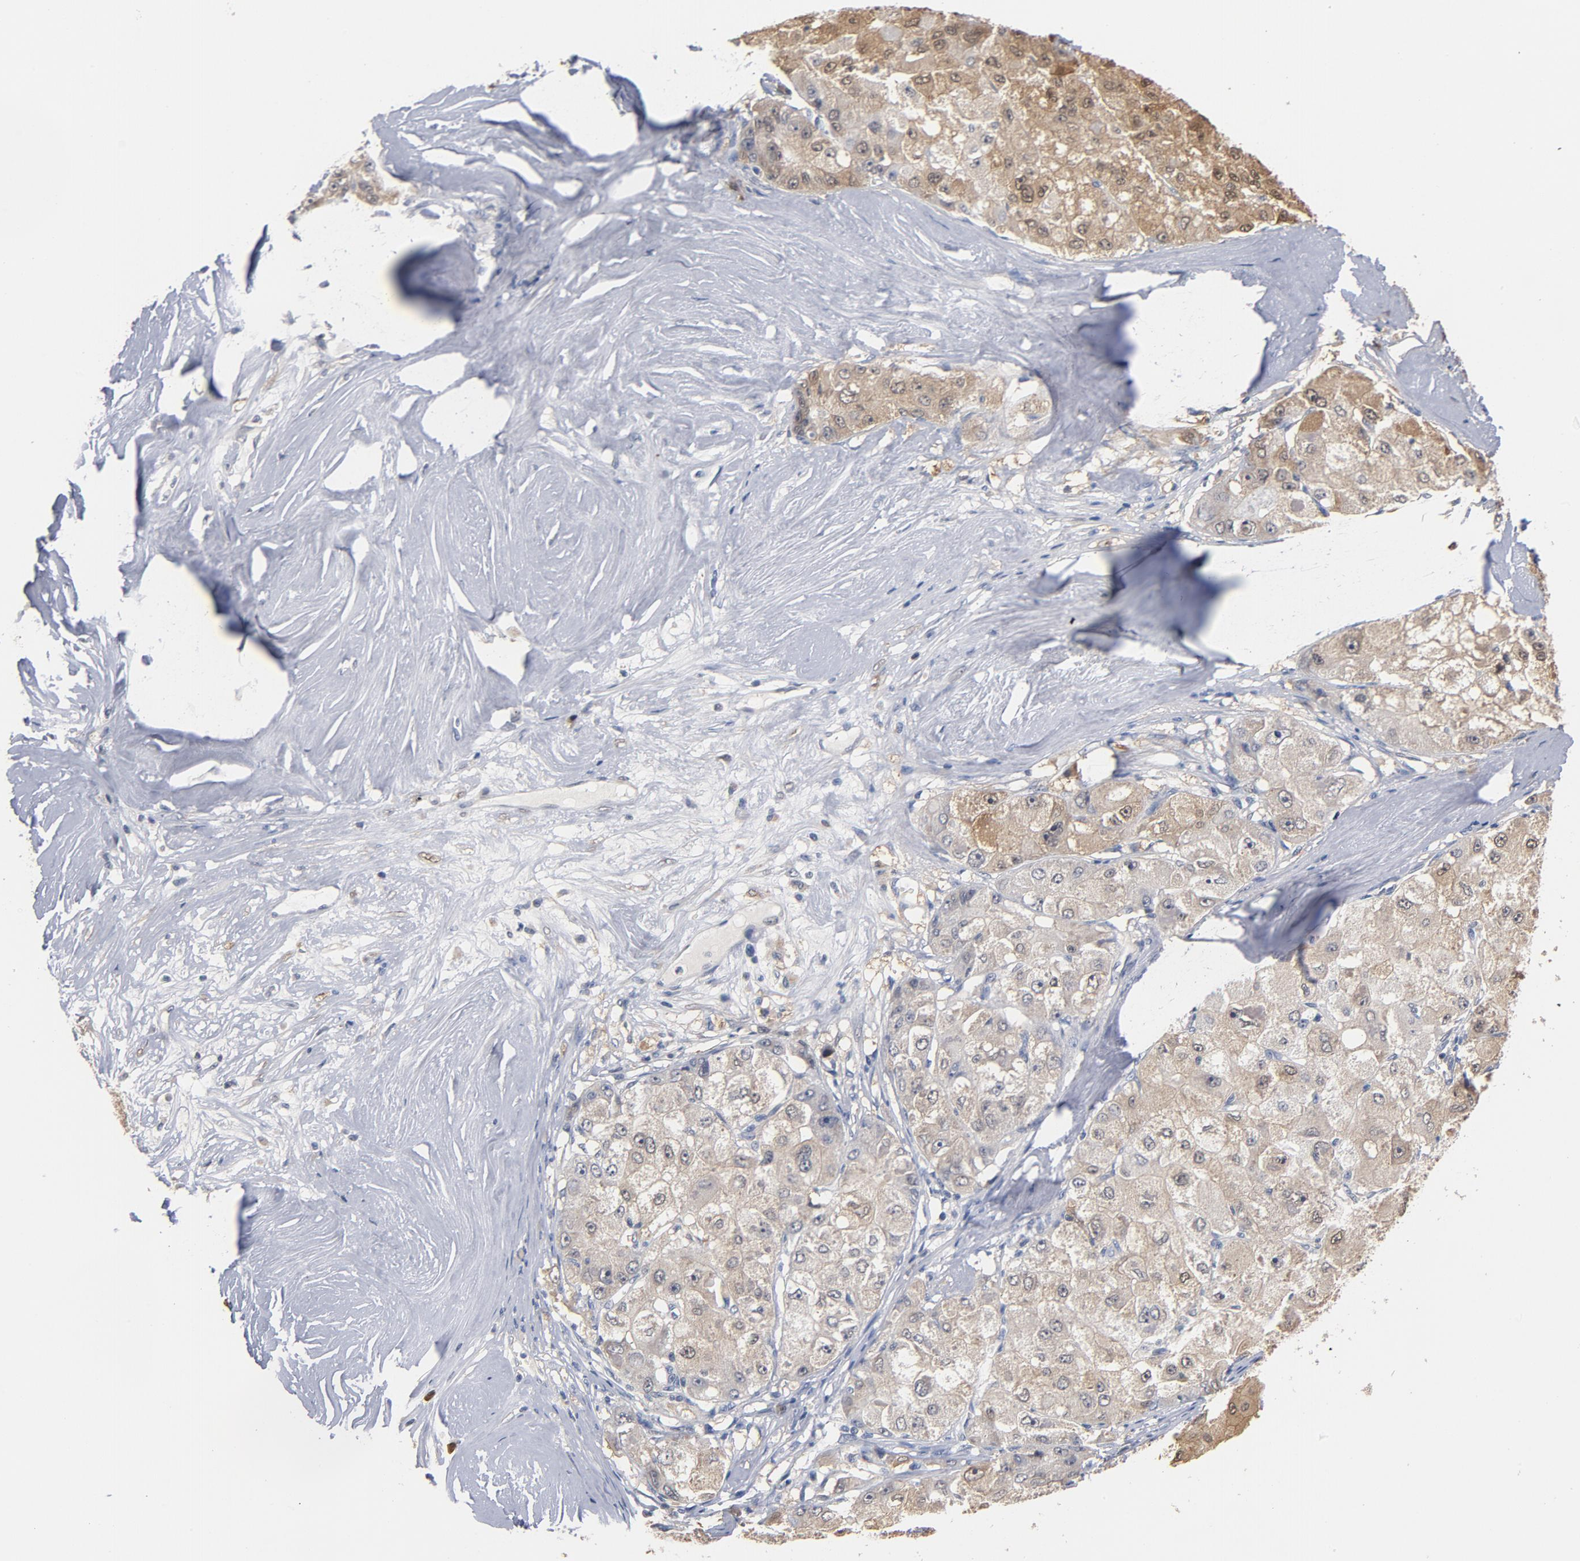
{"staining": {"intensity": "weak", "quantity": "25%-75%", "location": "cytoplasmic/membranous"}, "tissue": "liver cancer", "cell_type": "Tumor cells", "image_type": "cancer", "snomed": [{"axis": "morphology", "description": "Carcinoma, Hepatocellular, NOS"}, {"axis": "topography", "description": "Liver"}], "caption": "Immunohistochemistry micrograph of human hepatocellular carcinoma (liver) stained for a protein (brown), which demonstrates low levels of weak cytoplasmic/membranous positivity in approximately 25%-75% of tumor cells.", "gene": "MIF", "patient": {"sex": "male", "age": 80}}